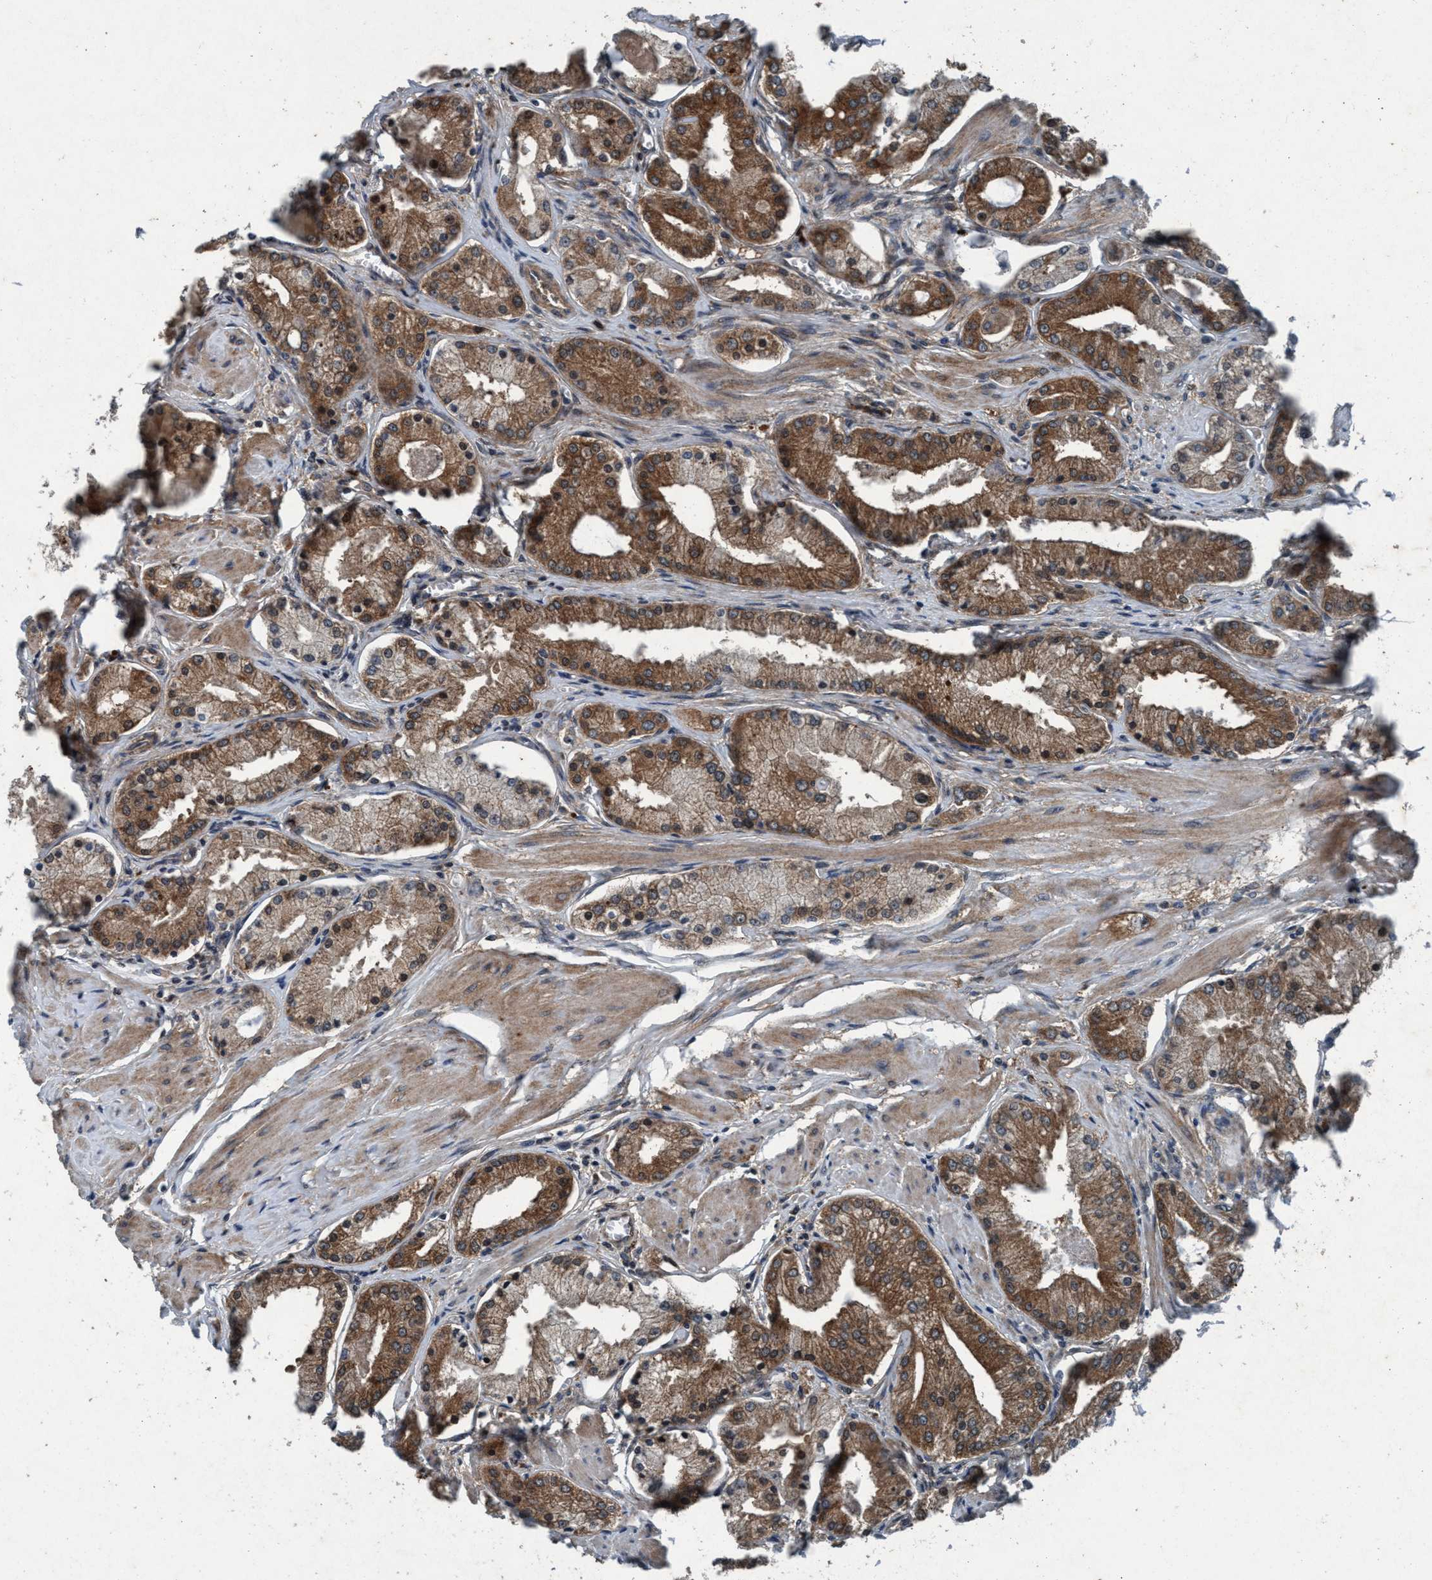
{"staining": {"intensity": "moderate", "quantity": ">75%", "location": "cytoplasmic/membranous"}, "tissue": "prostate cancer", "cell_type": "Tumor cells", "image_type": "cancer", "snomed": [{"axis": "morphology", "description": "Adenocarcinoma, High grade"}, {"axis": "topography", "description": "Prostate"}], "caption": "The histopathology image demonstrates immunohistochemical staining of prostate adenocarcinoma (high-grade). There is moderate cytoplasmic/membranous expression is identified in approximately >75% of tumor cells. (DAB (3,3'-diaminobenzidine) IHC with brightfield microscopy, high magnification).", "gene": "AKT1S1", "patient": {"sex": "male", "age": 66}}